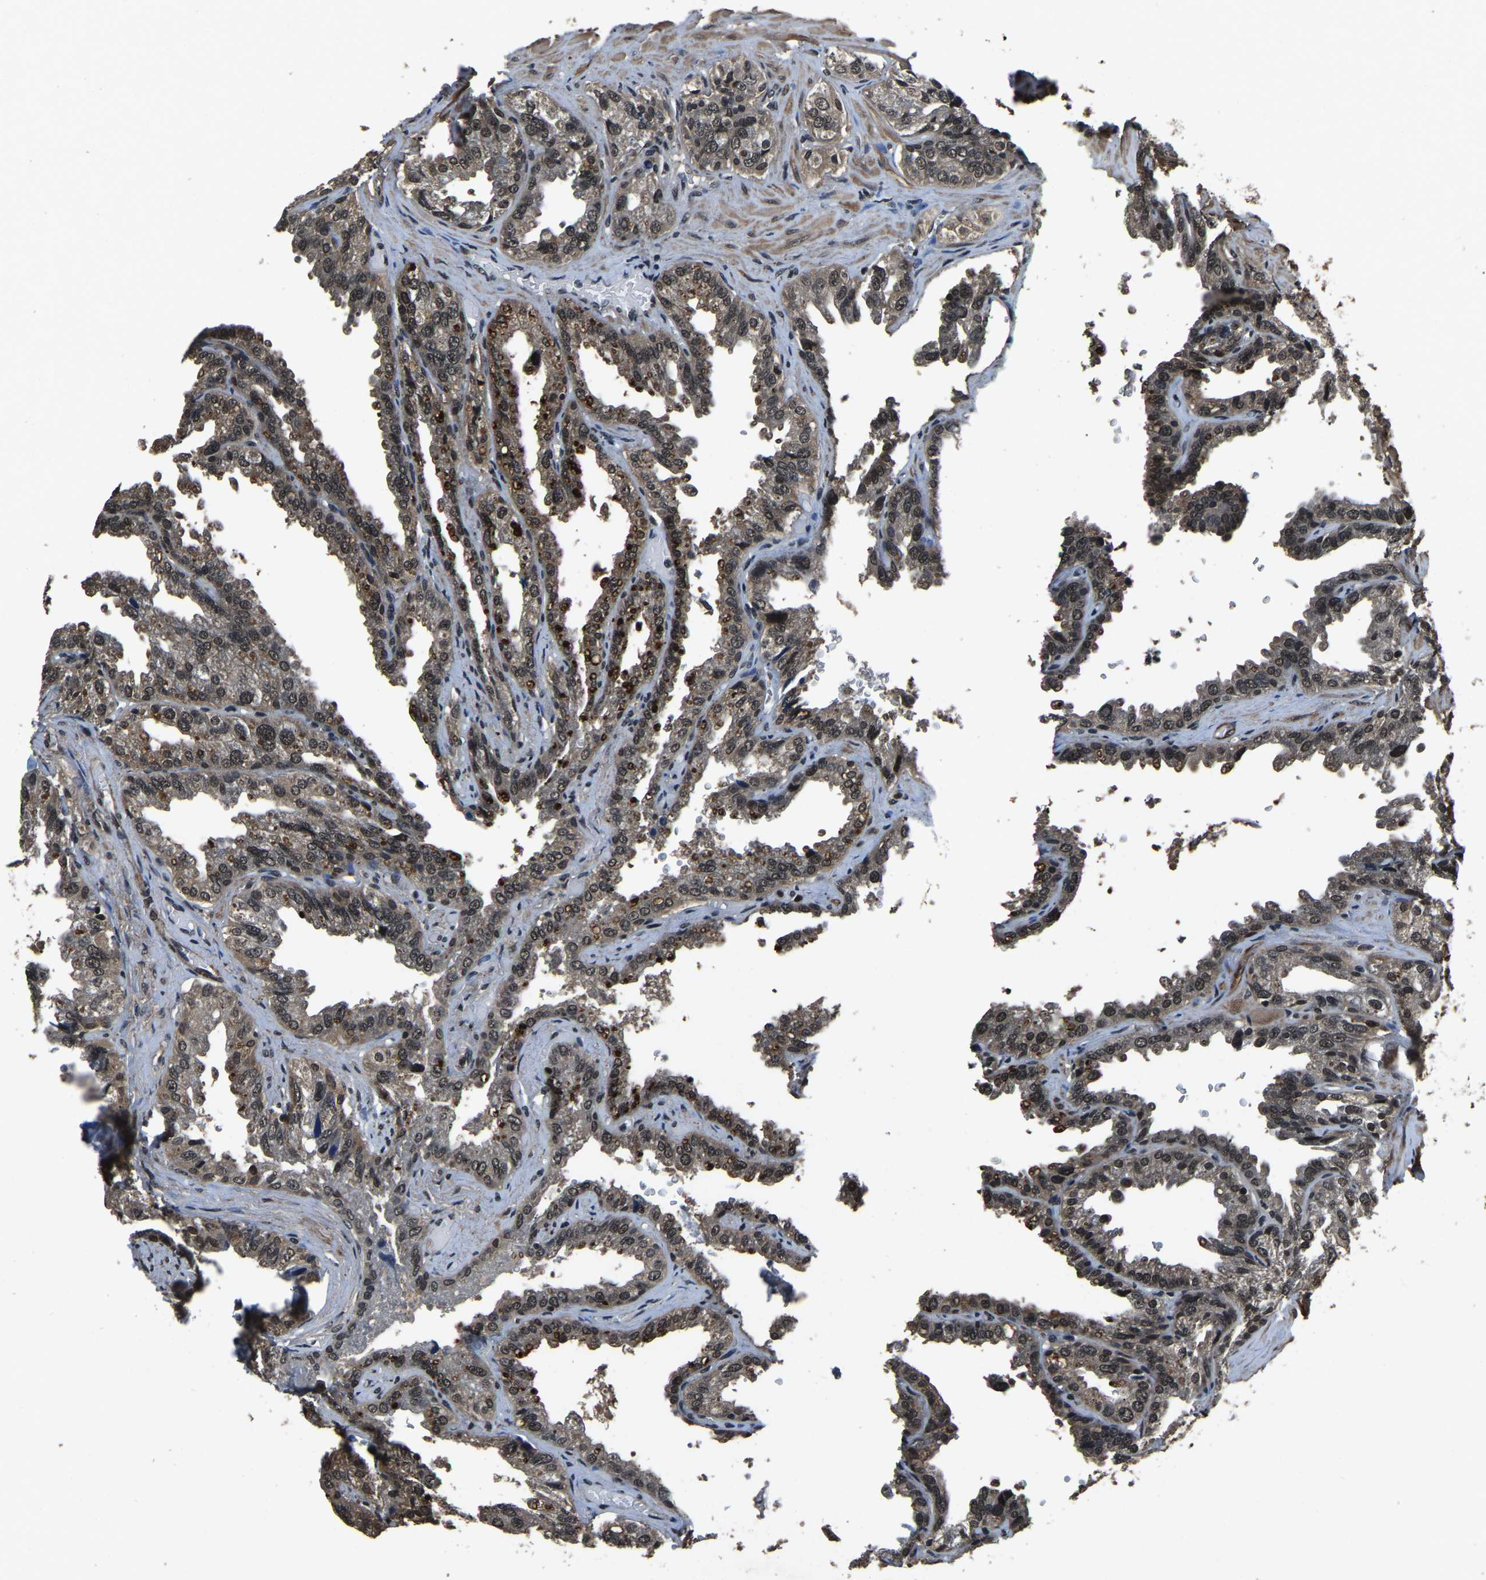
{"staining": {"intensity": "moderate", "quantity": "25%-75%", "location": "cytoplasmic/membranous"}, "tissue": "seminal vesicle", "cell_type": "Glandular cells", "image_type": "normal", "snomed": [{"axis": "morphology", "description": "Normal tissue, NOS"}, {"axis": "topography", "description": "Seminal veicle"}], "caption": "Brown immunohistochemical staining in unremarkable human seminal vesicle exhibits moderate cytoplasmic/membranous positivity in about 25%-75% of glandular cells.", "gene": "ANKIB1", "patient": {"sex": "male", "age": 68}}